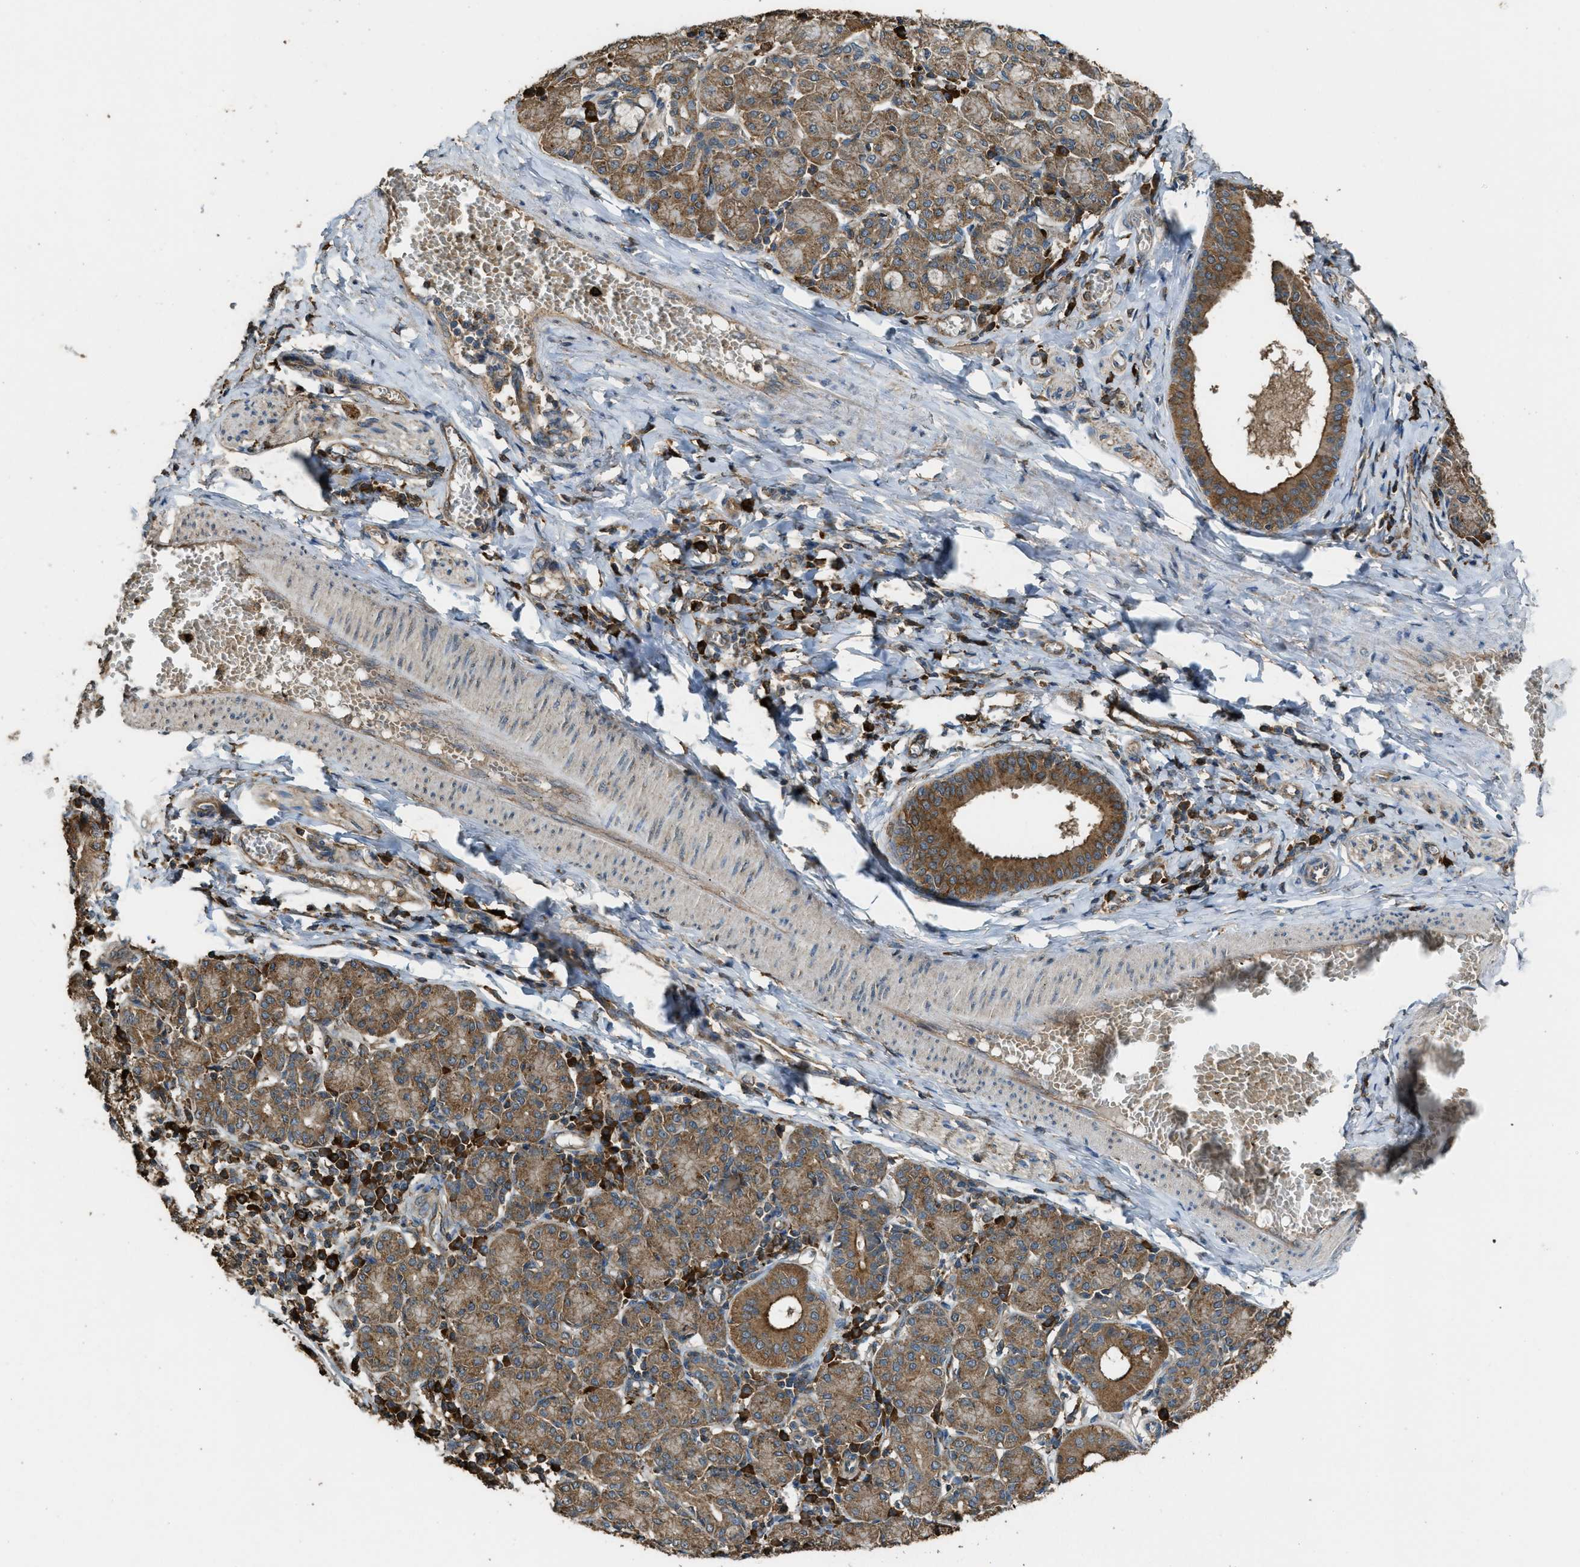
{"staining": {"intensity": "moderate", "quantity": "25%-75%", "location": "cytoplasmic/membranous"}, "tissue": "salivary gland", "cell_type": "Glandular cells", "image_type": "normal", "snomed": [{"axis": "morphology", "description": "Normal tissue, NOS"}, {"axis": "morphology", "description": "Inflammation, NOS"}, {"axis": "topography", "description": "Lymph node"}, {"axis": "topography", "description": "Salivary gland"}], "caption": "This is an image of immunohistochemistry (IHC) staining of unremarkable salivary gland, which shows moderate positivity in the cytoplasmic/membranous of glandular cells.", "gene": "MAP3K8", "patient": {"sex": "male", "age": 3}}